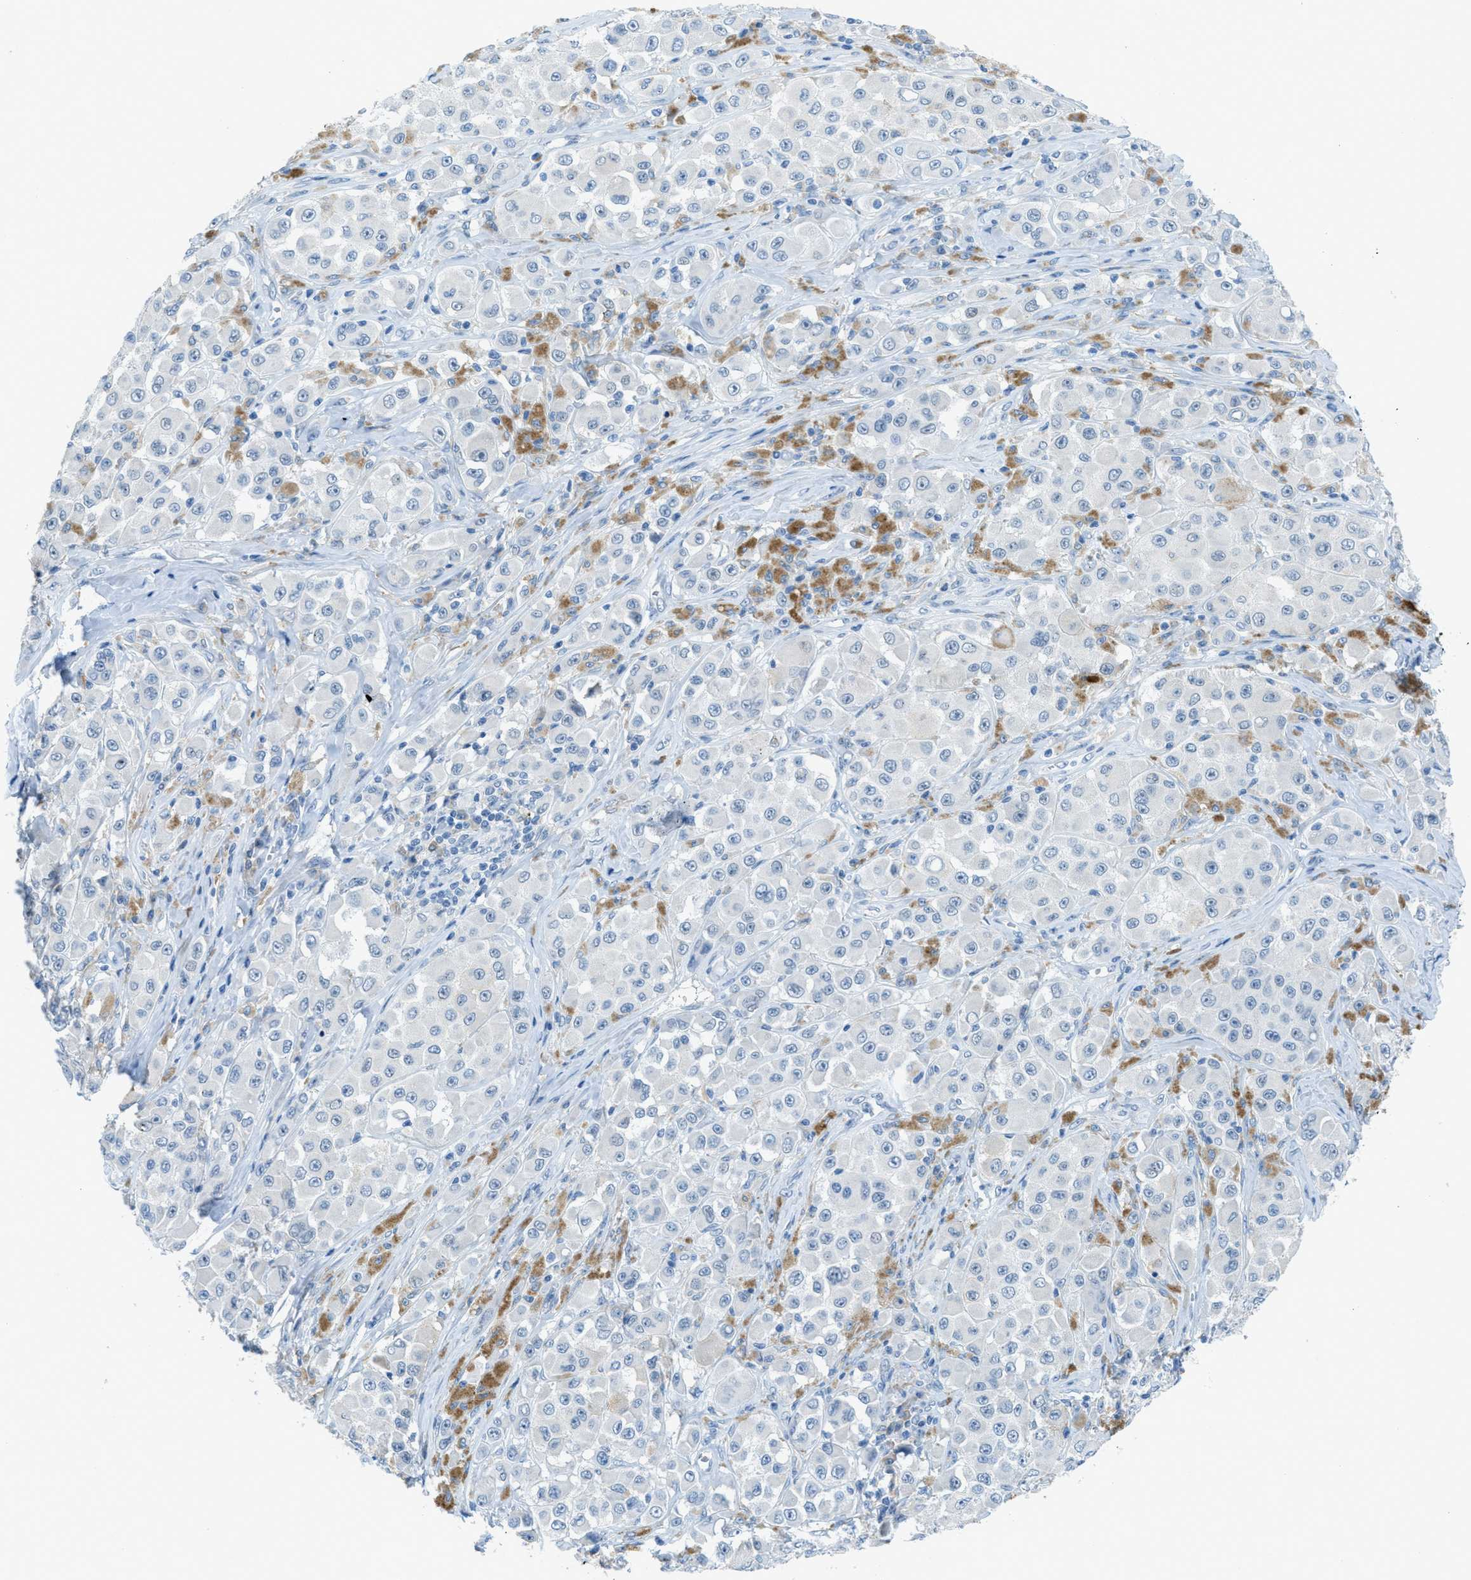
{"staining": {"intensity": "negative", "quantity": "none", "location": "none"}, "tissue": "melanoma", "cell_type": "Tumor cells", "image_type": "cancer", "snomed": [{"axis": "morphology", "description": "Malignant melanoma, NOS"}, {"axis": "topography", "description": "Skin"}], "caption": "Tumor cells are negative for brown protein staining in malignant melanoma.", "gene": "KLHL8", "patient": {"sex": "male", "age": 84}}